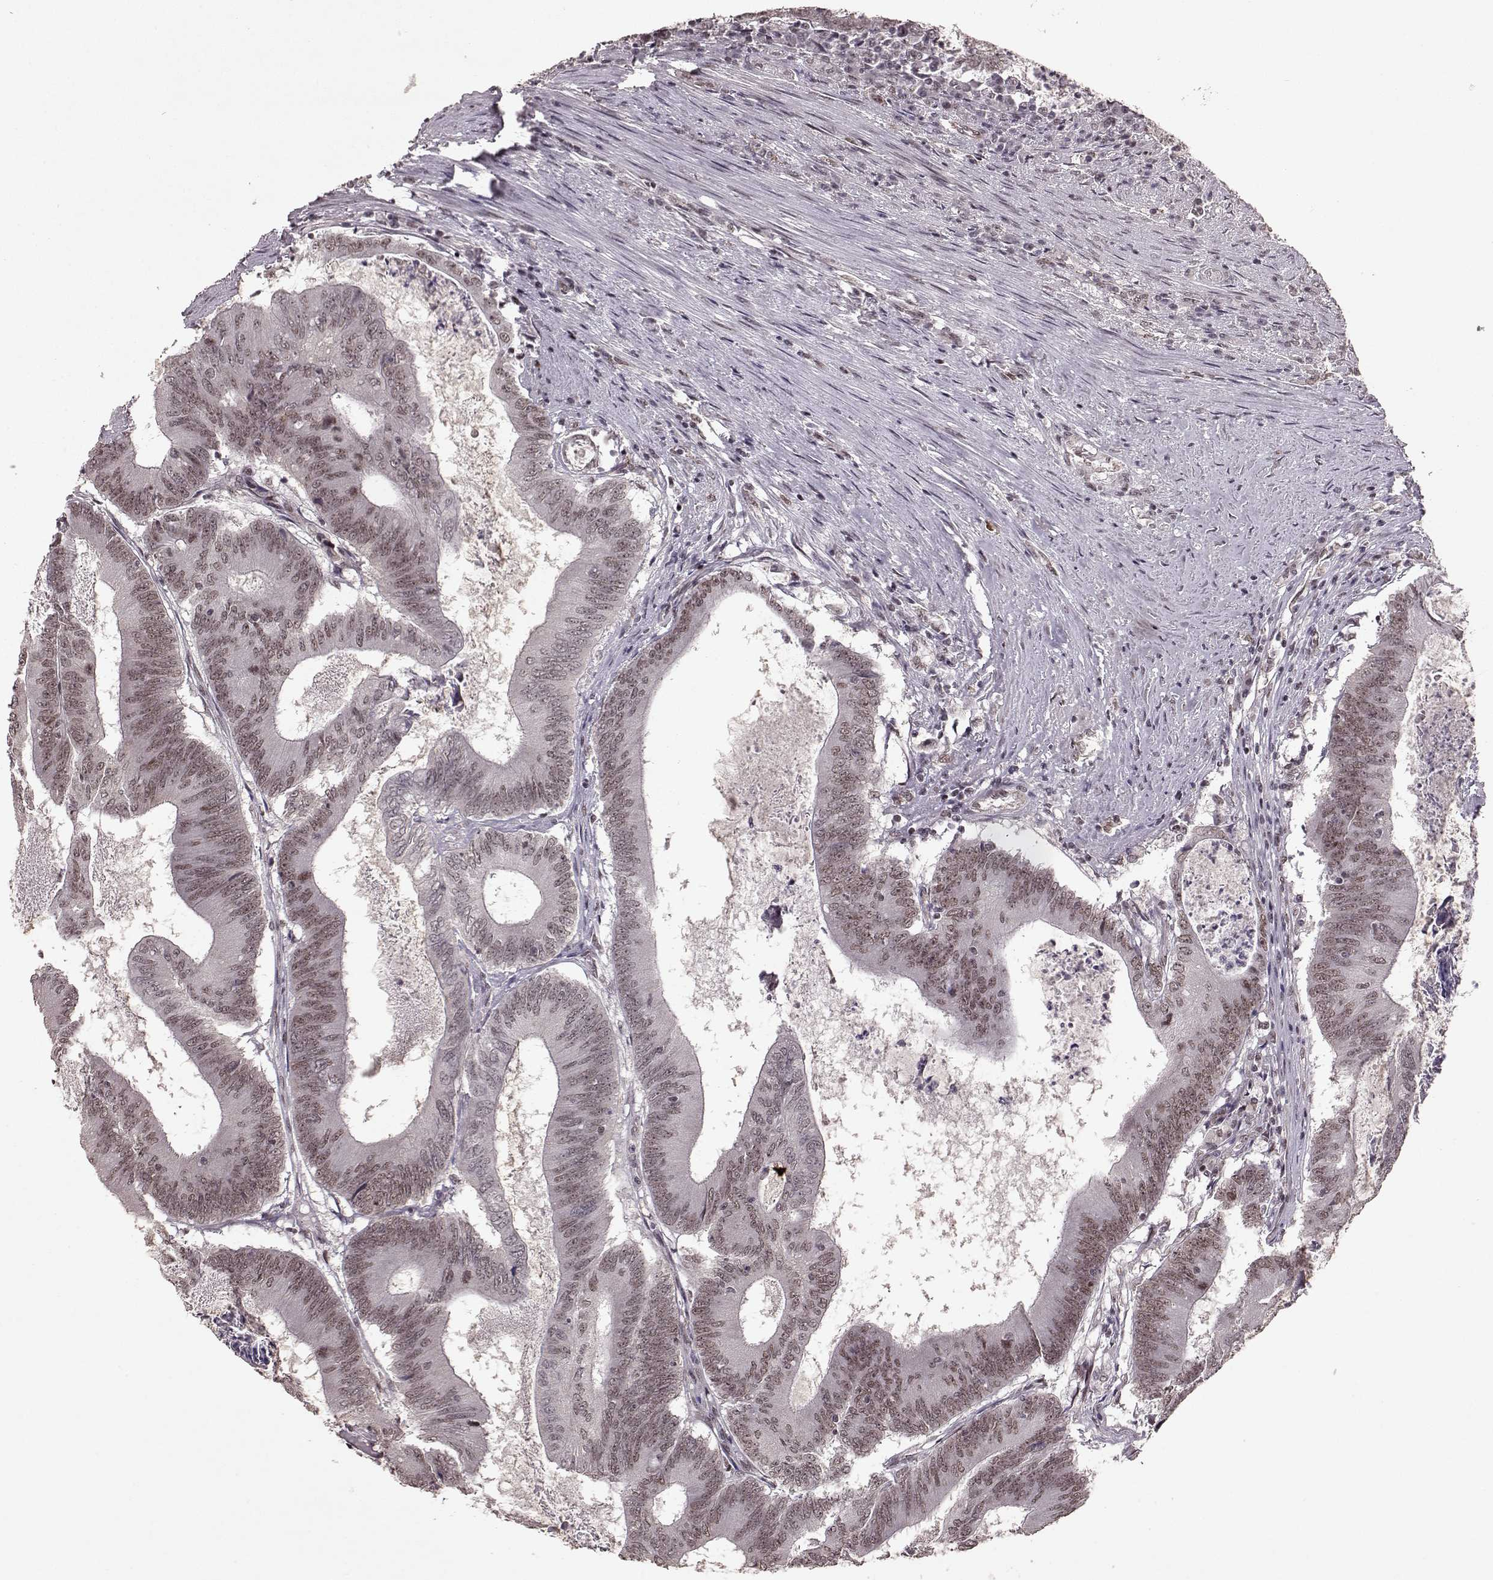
{"staining": {"intensity": "weak", "quantity": ">75%", "location": "nuclear"}, "tissue": "colorectal cancer", "cell_type": "Tumor cells", "image_type": "cancer", "snomed": [{"axis": "morphology", "description": "Adenocarcinoma, NOS"}, {"axis": "topography", "description": "Colon"}], "caption": "This photomicrograph exhibits immunohistochemistry (IHC) staining of colorectal cancer (adenocarcinoma), with low weak nuclear positivity in approximately >75% of tumor cells.", "gene": "RRAGD", "patient": {"sex": "female", "age": 70}}